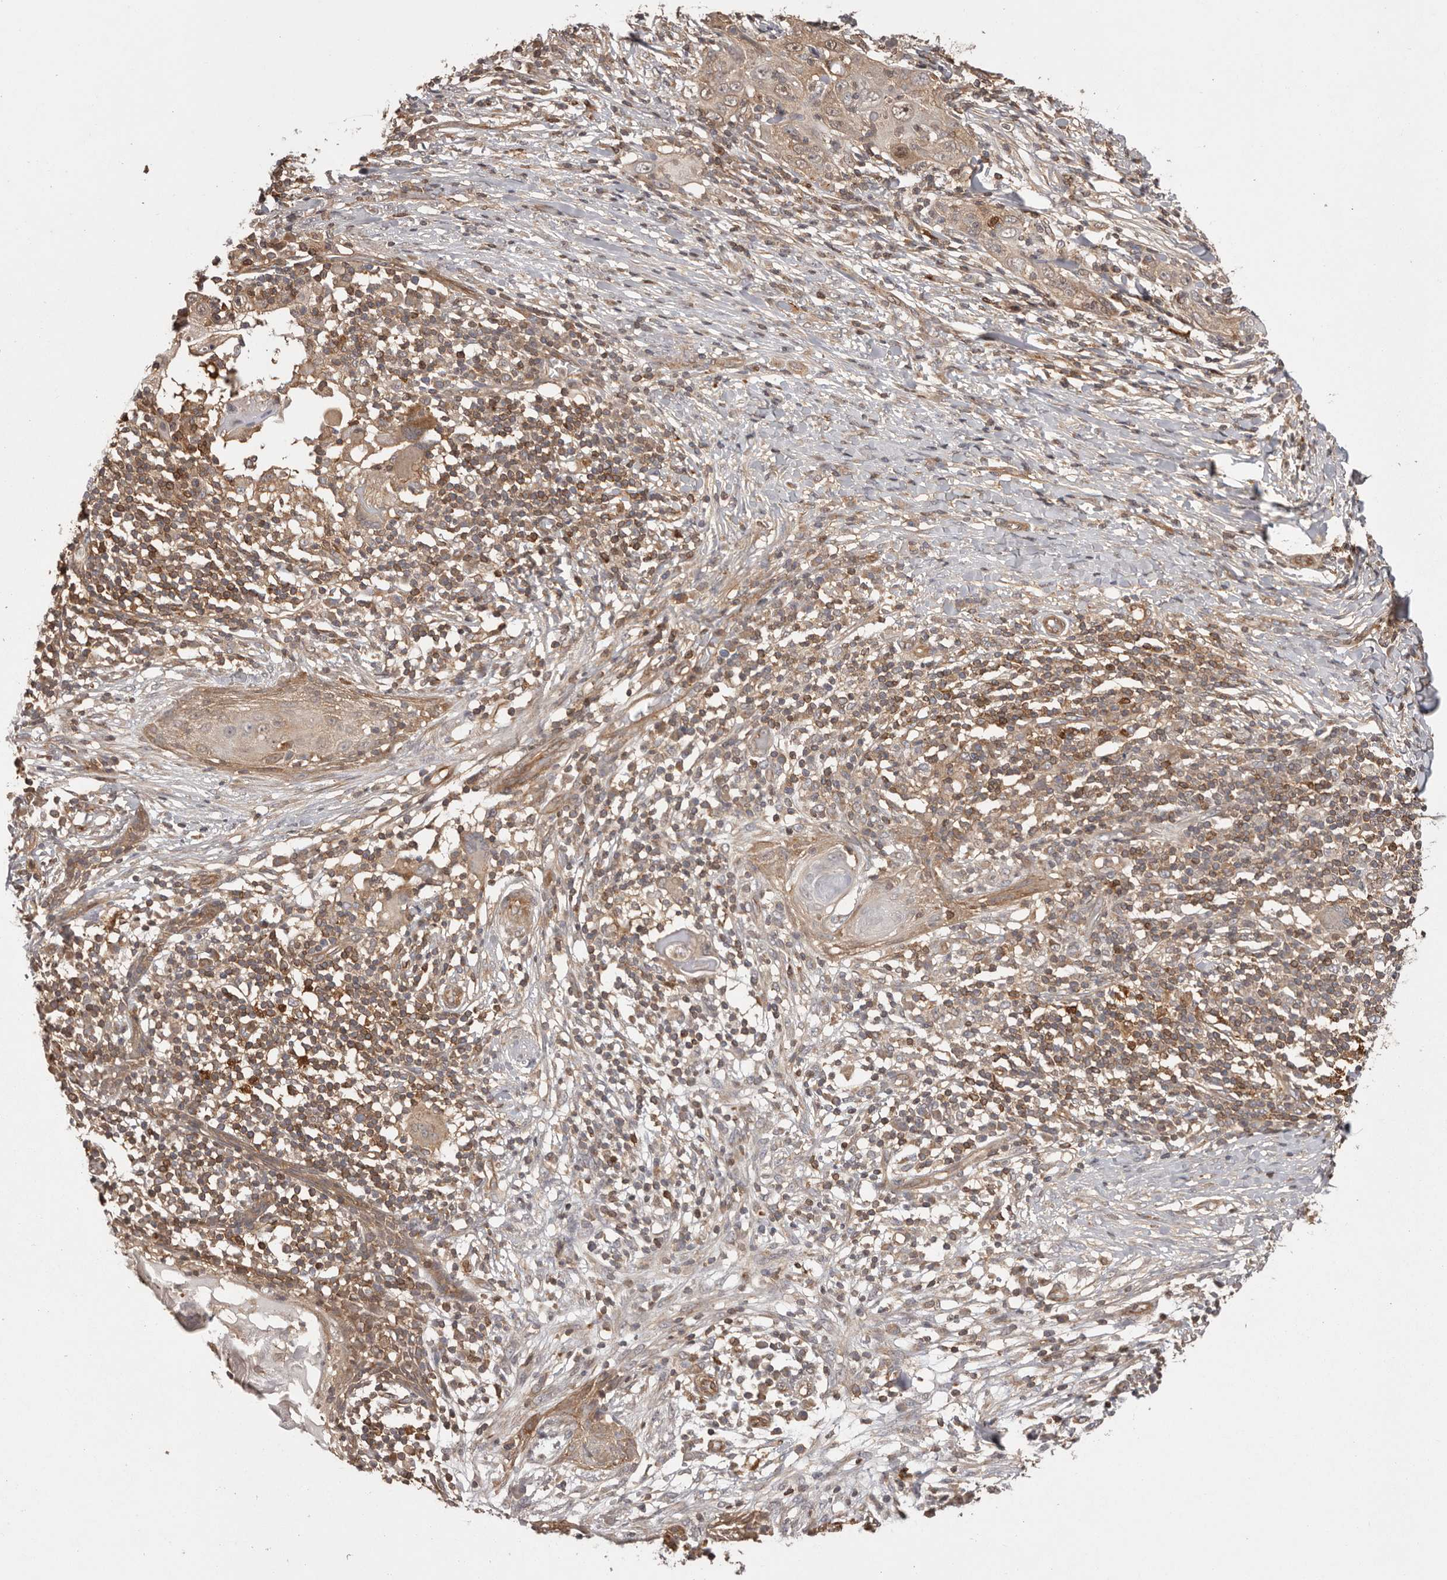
{"staining": {"intensity": "weak", "quantity": ">75%", "location": "cytoplasmic/membranous"}, "tissue": "skin cancer", "cell_type": "Tumor cells", "image_type": "cancer", "snomed": [{"axis": "morphology", "description": "Squamous cell carcinoma, NOS"}, {"axis": "topography", "description": "Skin"}], "caption": "Immunohistochemical staining of human skin squamous cell carcinoma exhibits low levels of weak cytoplasmic/membranous staining in about >75% of tumor cells.", "gene": "NFKBIA", "patient": {"sex": "female", "age": 88}}